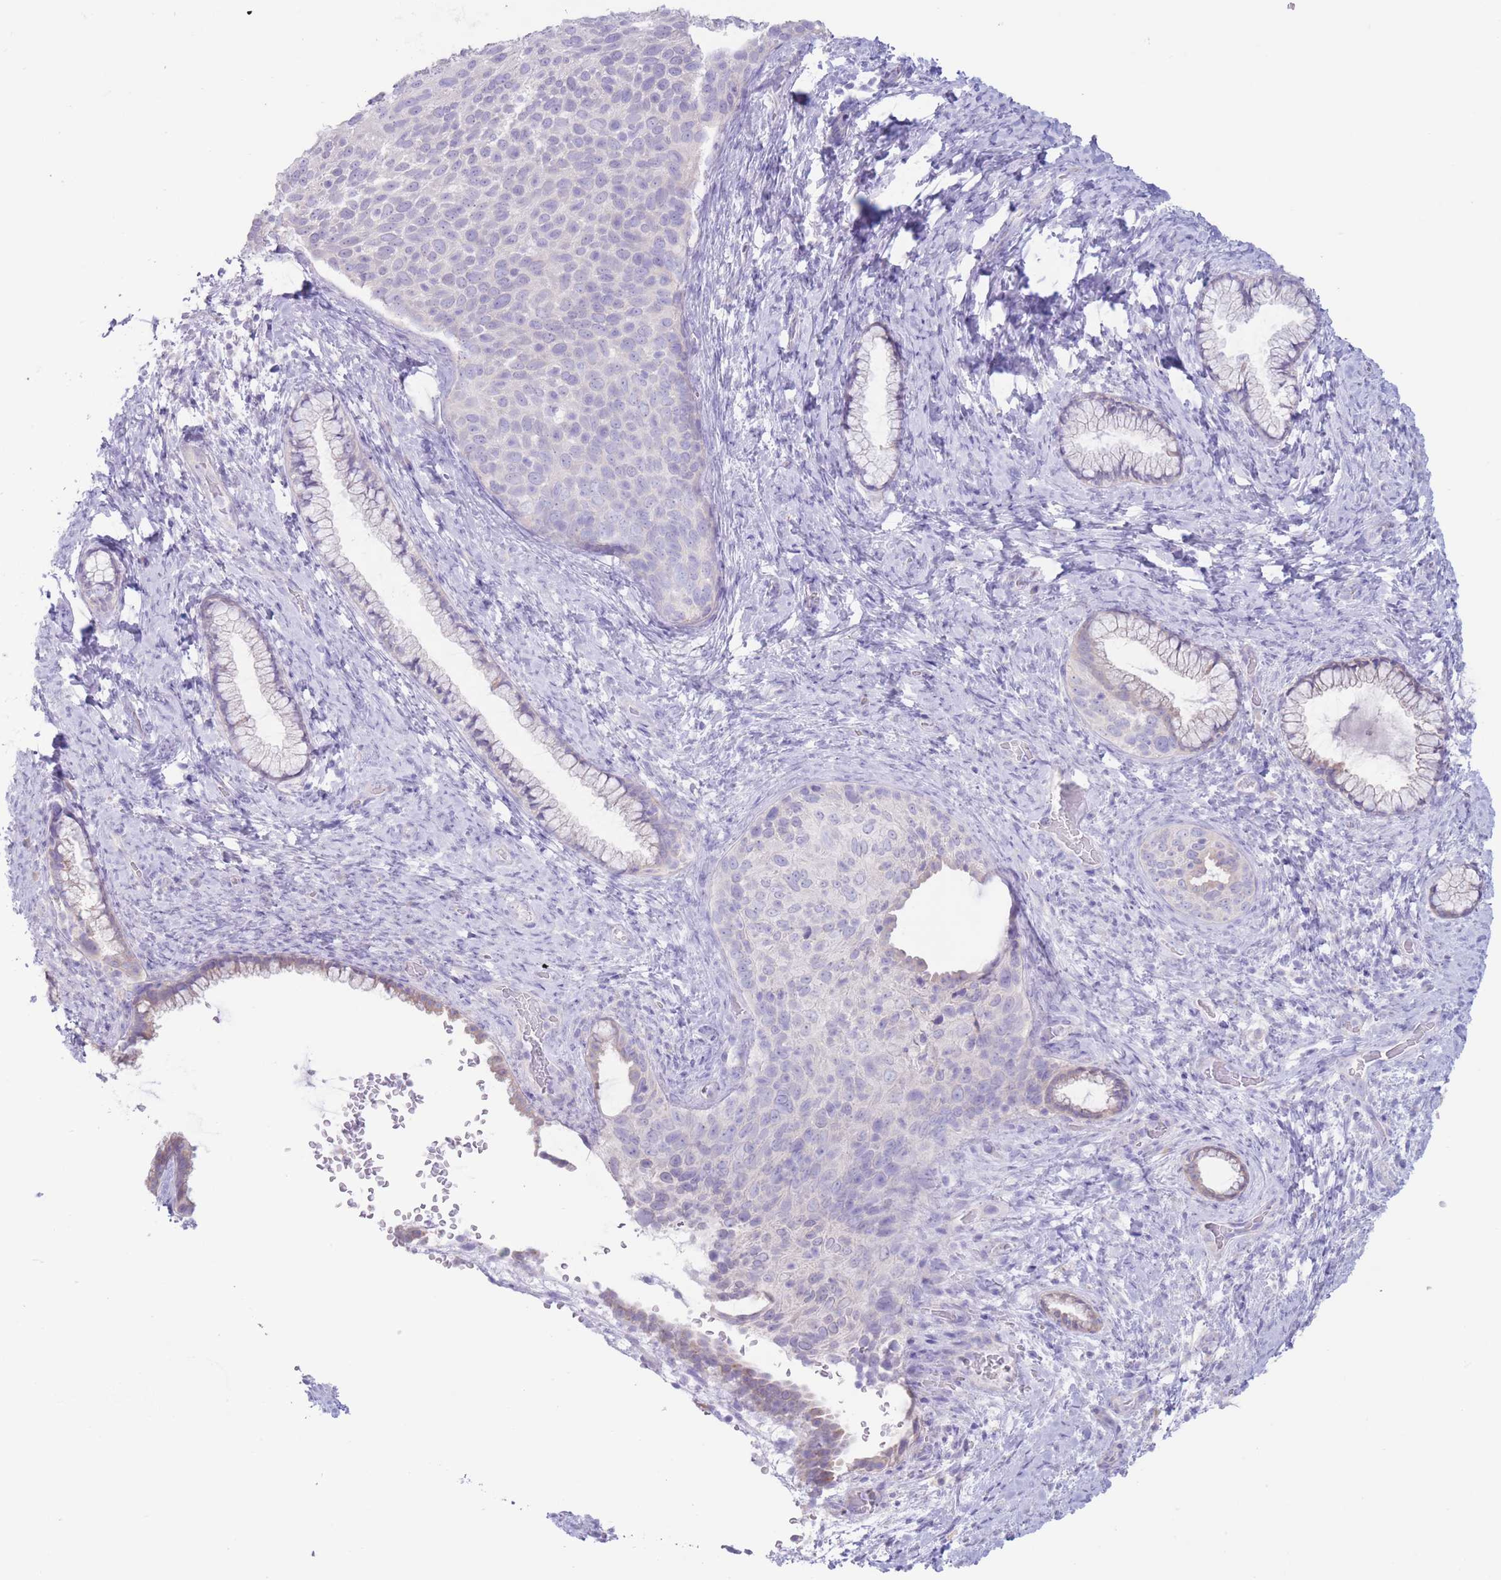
{"staining": {"intensity": "negative", "quantity": "none", "location": "none"}, "tissue": "cervical cancer", "cell_type": "Tumor cells", "image_type": "cancer", "snomed": [{"axis": "morphology", "description": "Squamous cell carcinoma, NOS"}, {"axis": "topography", "description": "Cervix"}], "caption": "A histopathology image of cervical cancer (squamous cell carcinoma) stained for a protein exhibits no brown staining in tumor cells.", "gene": "FAH", "patient": {"sex": "female", "age": 80}}